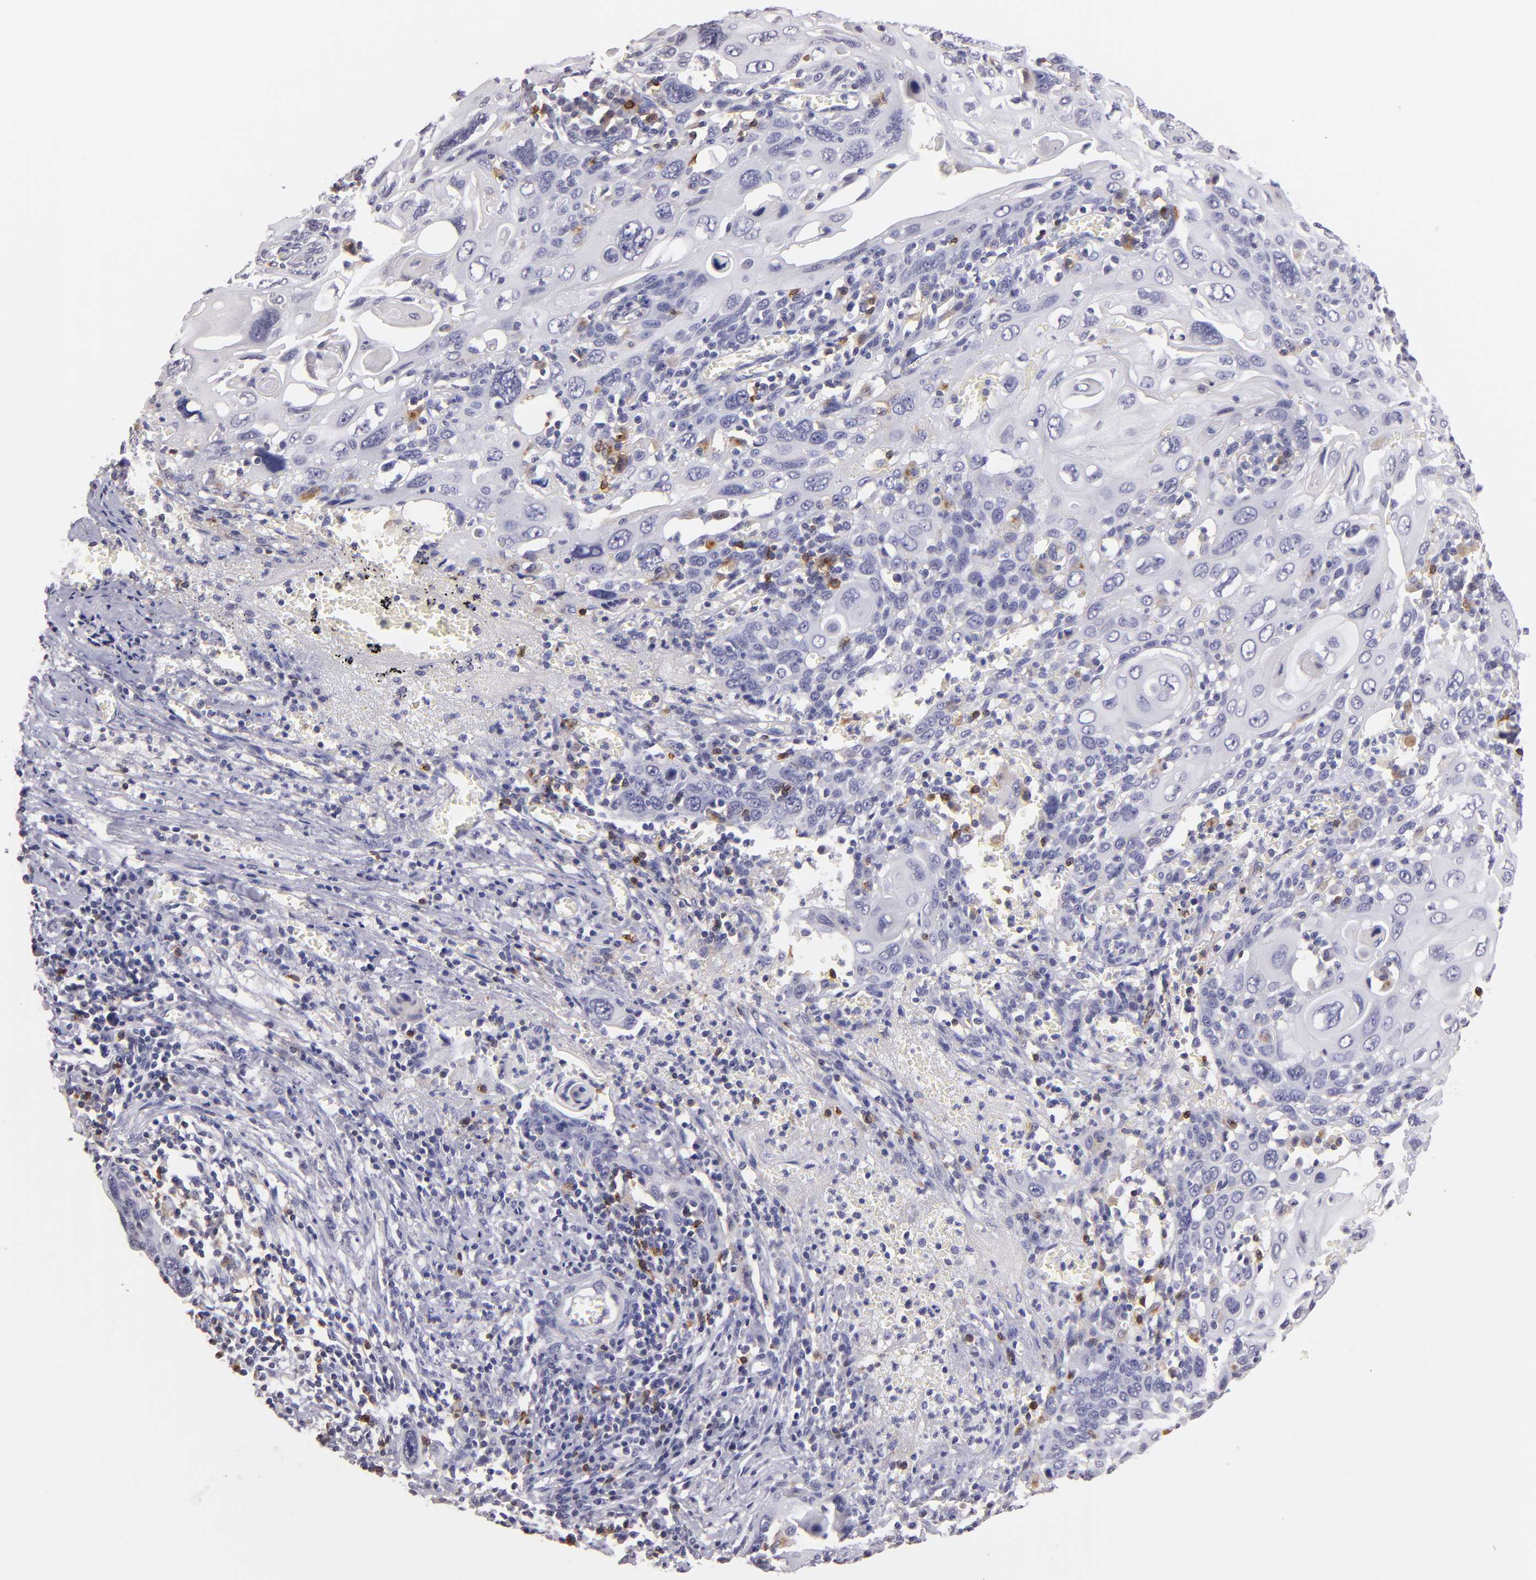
{"staining": {"intensity": "negative", "quantity": "none", "location": "none"}, "tissue": "cervical cancer", "cell_type": "Tumor cells", "image_type": "cancer", "snomed": [{"axis": "morphology", "description": "Squamous cell carcinoma, NOS"}, {"axis": "topography", "description": "Cervix"}], "caption": "A photomicrograph of human cervical squamous cell carcinoma is negative for staining in tumor cells.", "gene": "IL2RA", "patient": {"sex": "female", "age": 54}}